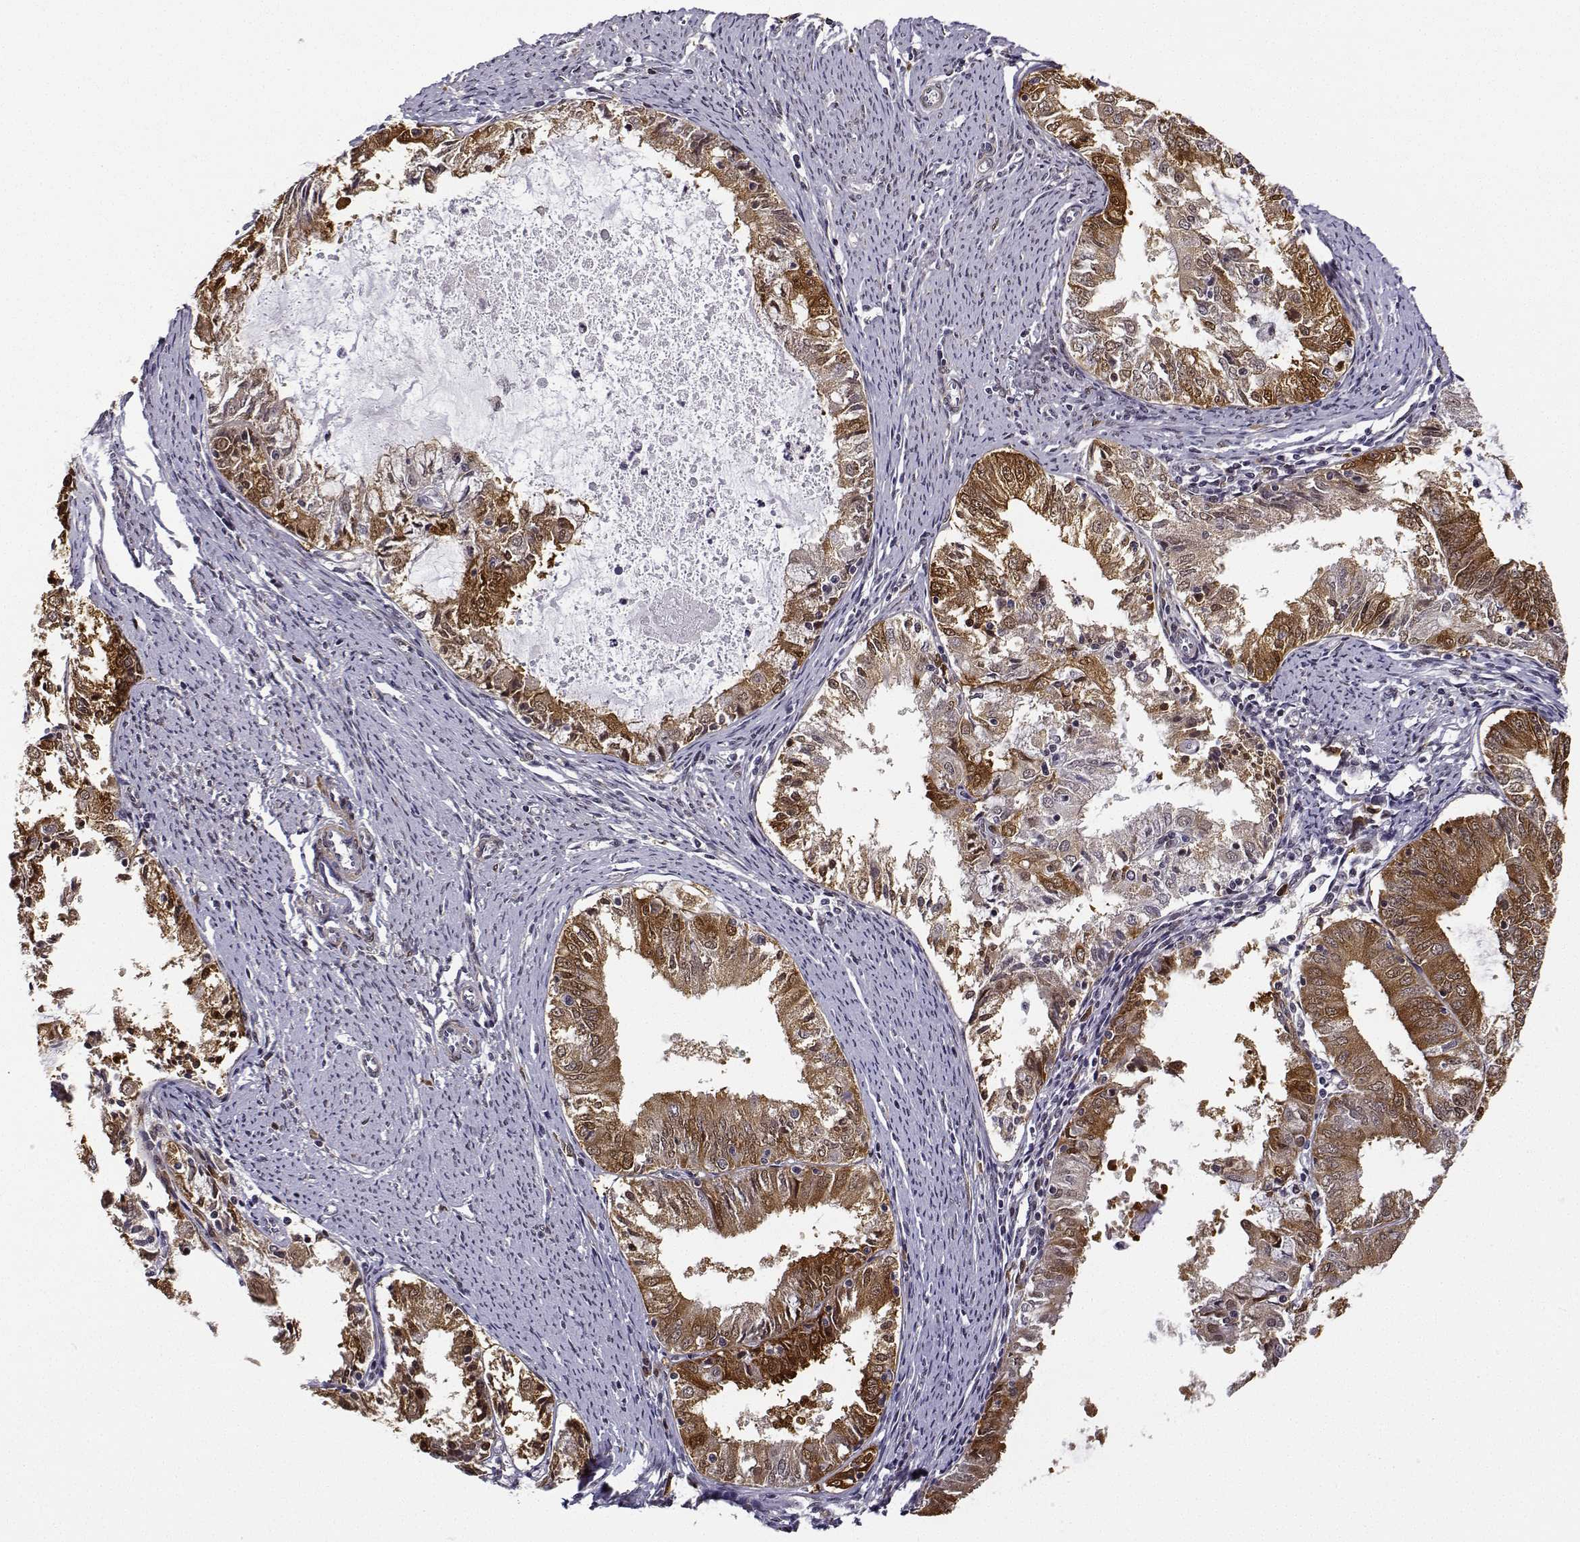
{"staining": {"intensity": "moderate", "quantity": ">75%", "location": "cytoplasmic/membranous,nuclear"}, "tissue": "endometrial cancer", "cell_type": "Tumor cells", "image_type": "cancer", "snomed": [{"axis": "morphology", "description": "Adenocarcinoma, NOS"}, {"axis": "topography", "description": "Endometrium"}], "caption": "Immunohistochemical staining of endometrial cancer shows moderate cytoplasmic/membranous and nuclear protein positivity in about >75% of tumor cells.", "gene": "PHGDH", "patient": {"sex": "female", "age": 57}}